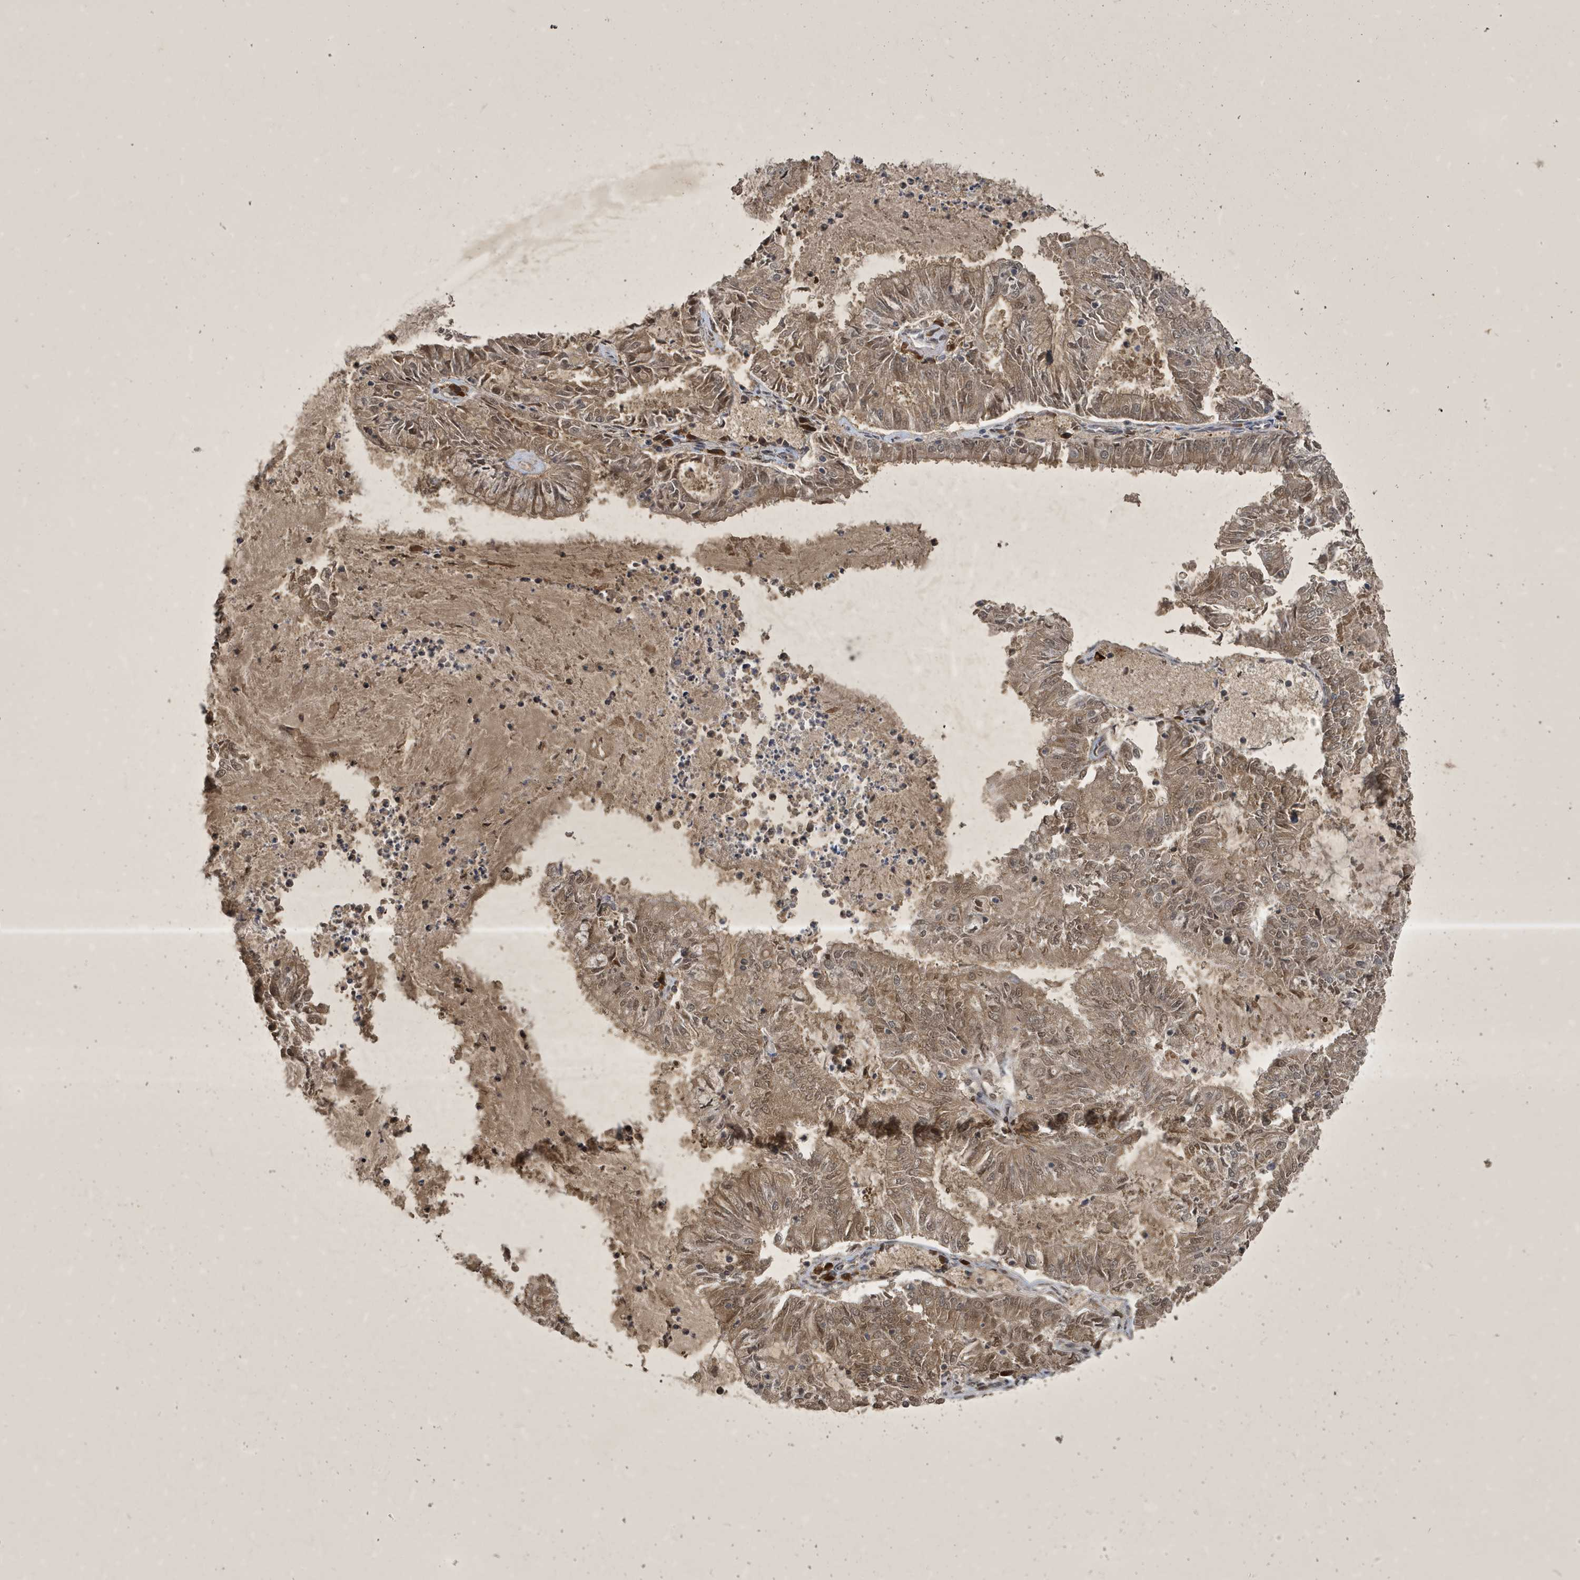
{"staining": {"intensity": "moderate", "quantity": ">75%", "location": "cytoplasmic/membranous,nuclear"}, "tissue": "endometrial cancer", "cell_type": "Tumor cells", "image_type": "cancer", "snomed": [{"axis": "morphology", "description": "Adenocarcinoma, NOS"}, {"axis": "topography", "description": "Endometrium"}], "caption": "Endometrial cancer tissue reveals moderate cytoplasmic/membranous and nuclear expression in approximately >75% of tumor cells, visualized by immunohistochemistry.", "gene": "STX10", "patient": {"sex": "female", "age": 57}}